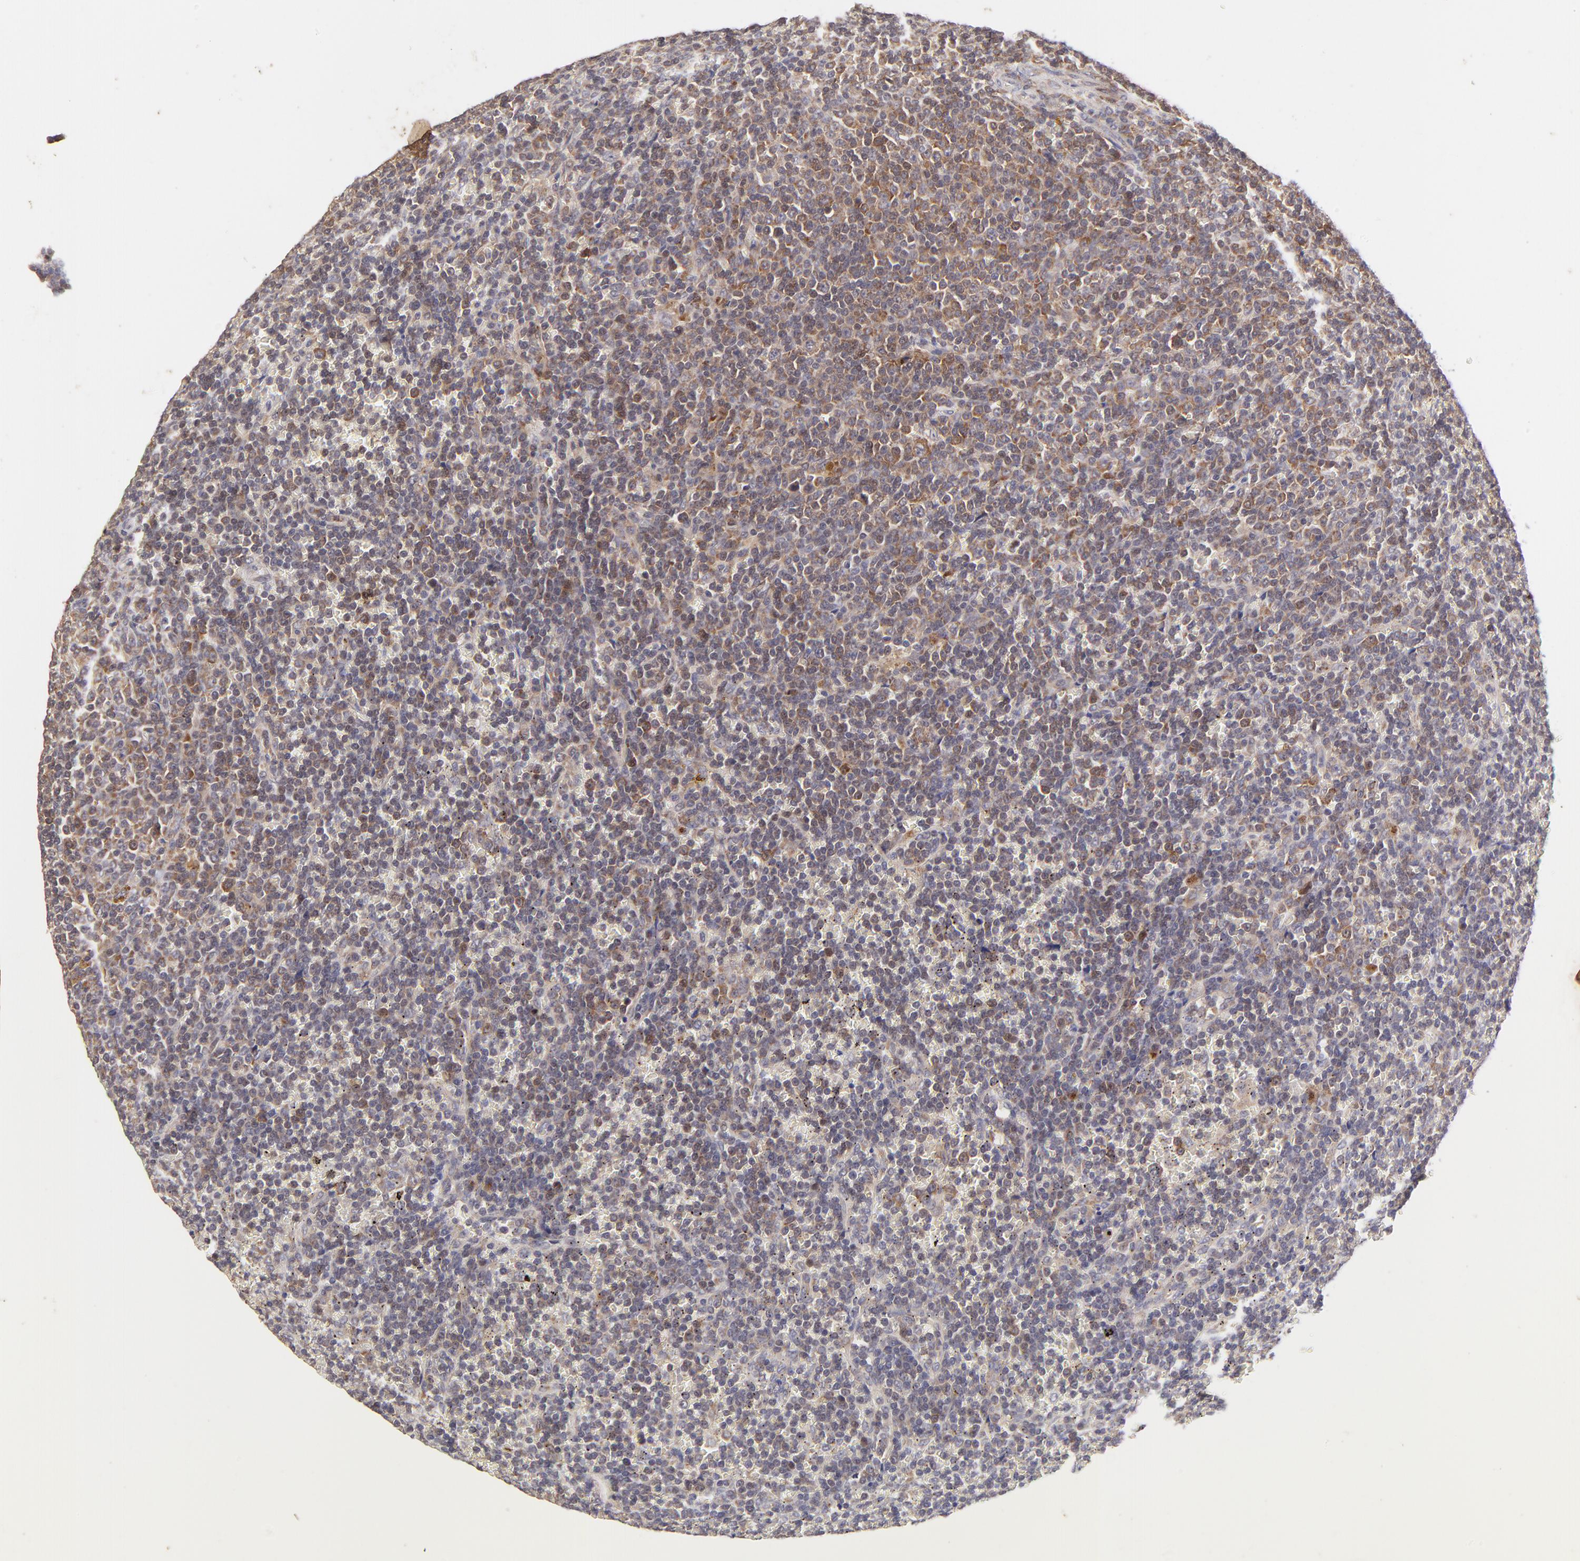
{"staining": {"intensity": "moderate", "quantity": "25%-75%", "location": "cytoplasmic/membranous"}, "tissue": "lymphoma", "cell_type": "Tumor cells", "image_type": "cancer", "snomed": [{"axis": "morphology", "description": "Malignant lymphoma, non-Hodgkin's type, Low grade"}, {"axis": "topography", "description": "Spleen"}], "caption": "Immunohistochemical staining of human low-grade malignant lymphoma, non-Hodgkin's type shows moderate cytoplasmic/membranous protein positivity in approximately 25%-75% of tumor cells.", "gene": "TNRC6B", "patient": {"sex": "male", "age": 80}}